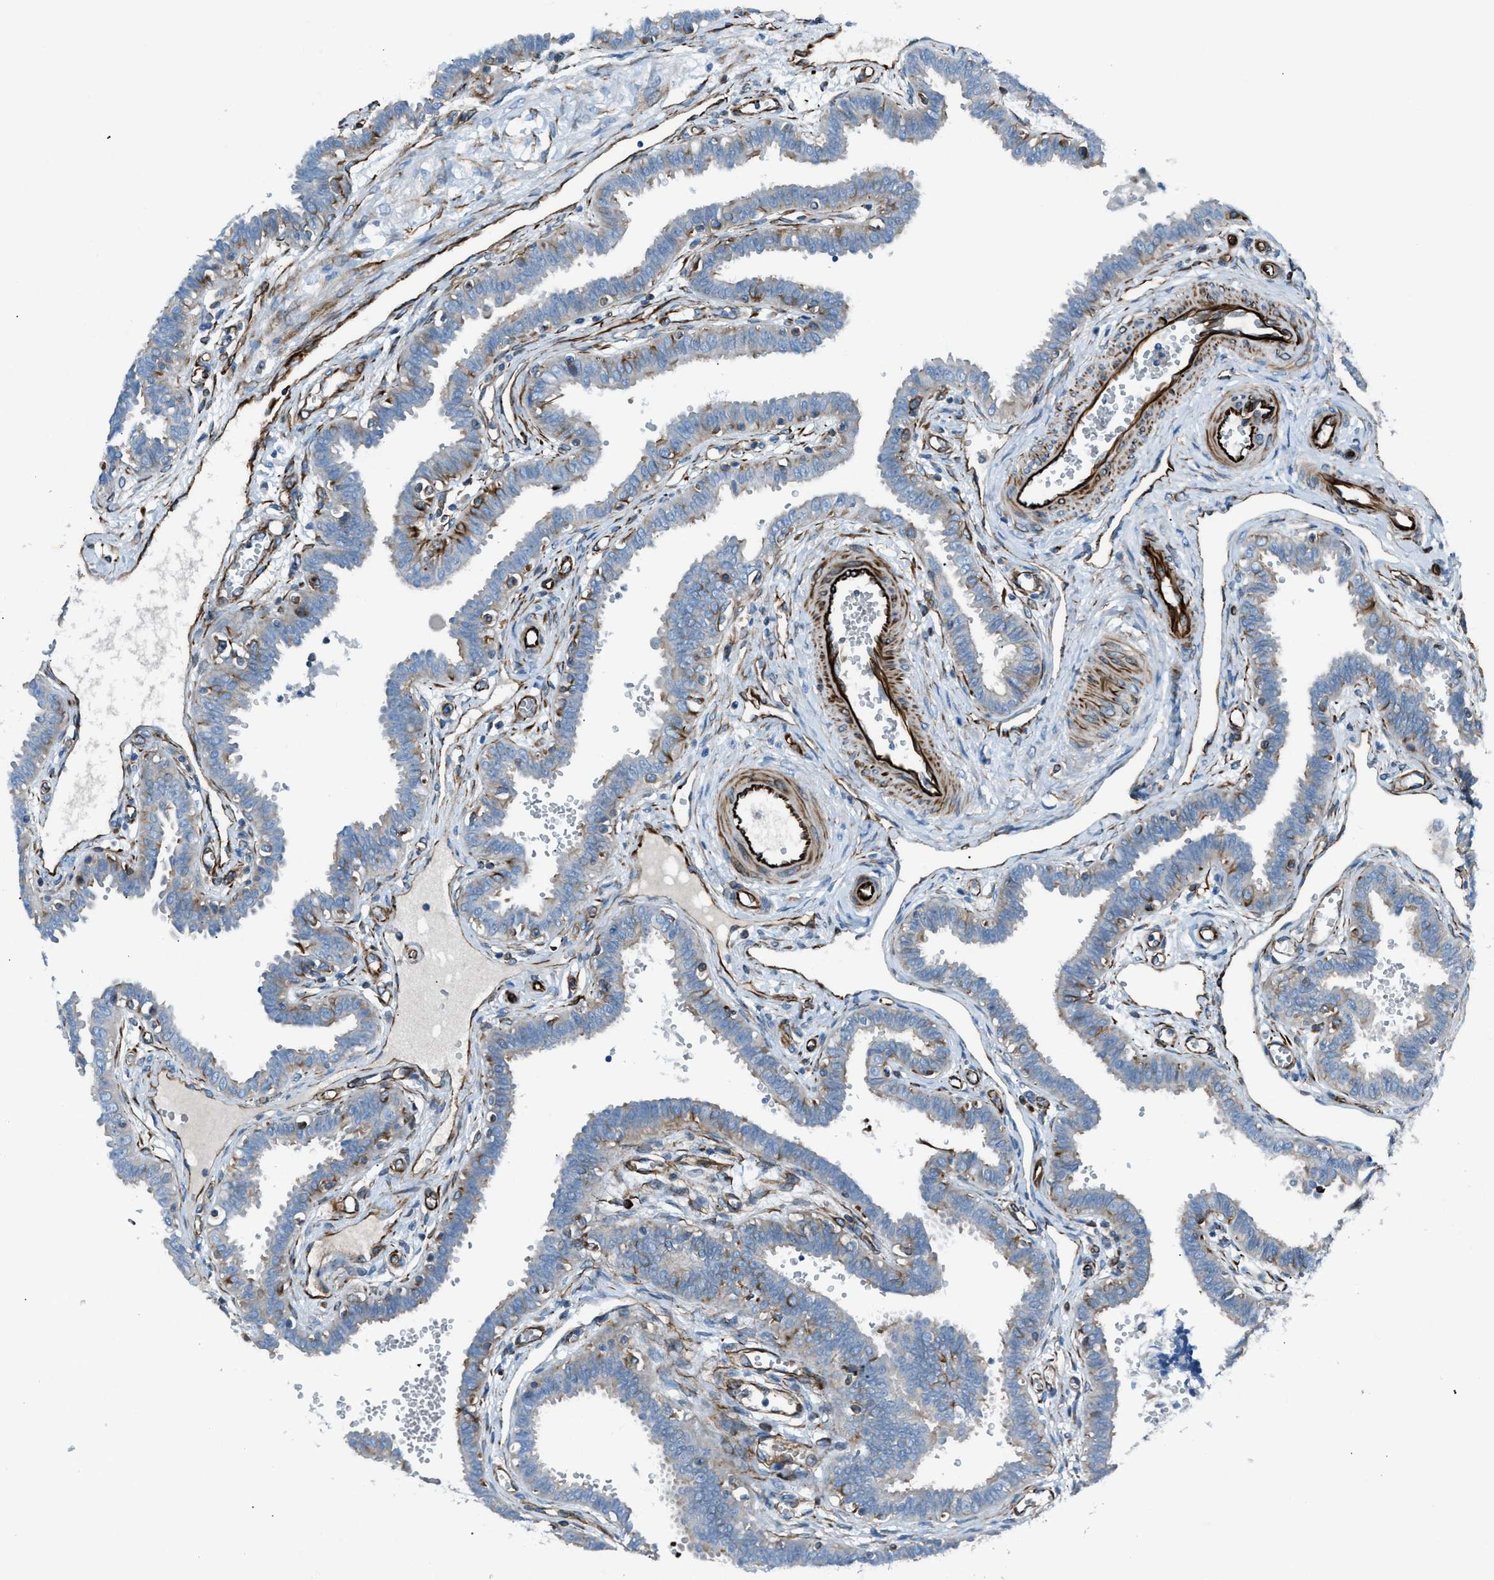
{"staining": {"intensity": "moderate", "quantity": "25%-75%", "location": "cytoplasmic/membranous"}, "tissue": "fallopian tube", "cell_type": "Glandular cells", "image_type": "normal", "snomed": [{"axis": "morphology", "description": "Normal tissue, NOS"}, {"axis": "topography", "description": "Fallopian tube"}], "caption": "A histopathology image of human fallopian tube stained for a protein shows moderate cytoplasmic/membranous brown staining in glandular cells. The protein of interest is stained brown, and the nuclei are stained in blue (DAB IHC with brightfield microscopy, high magnification).", "gene": "CABP7", "patient": {"sex": "female", "age": 32}}